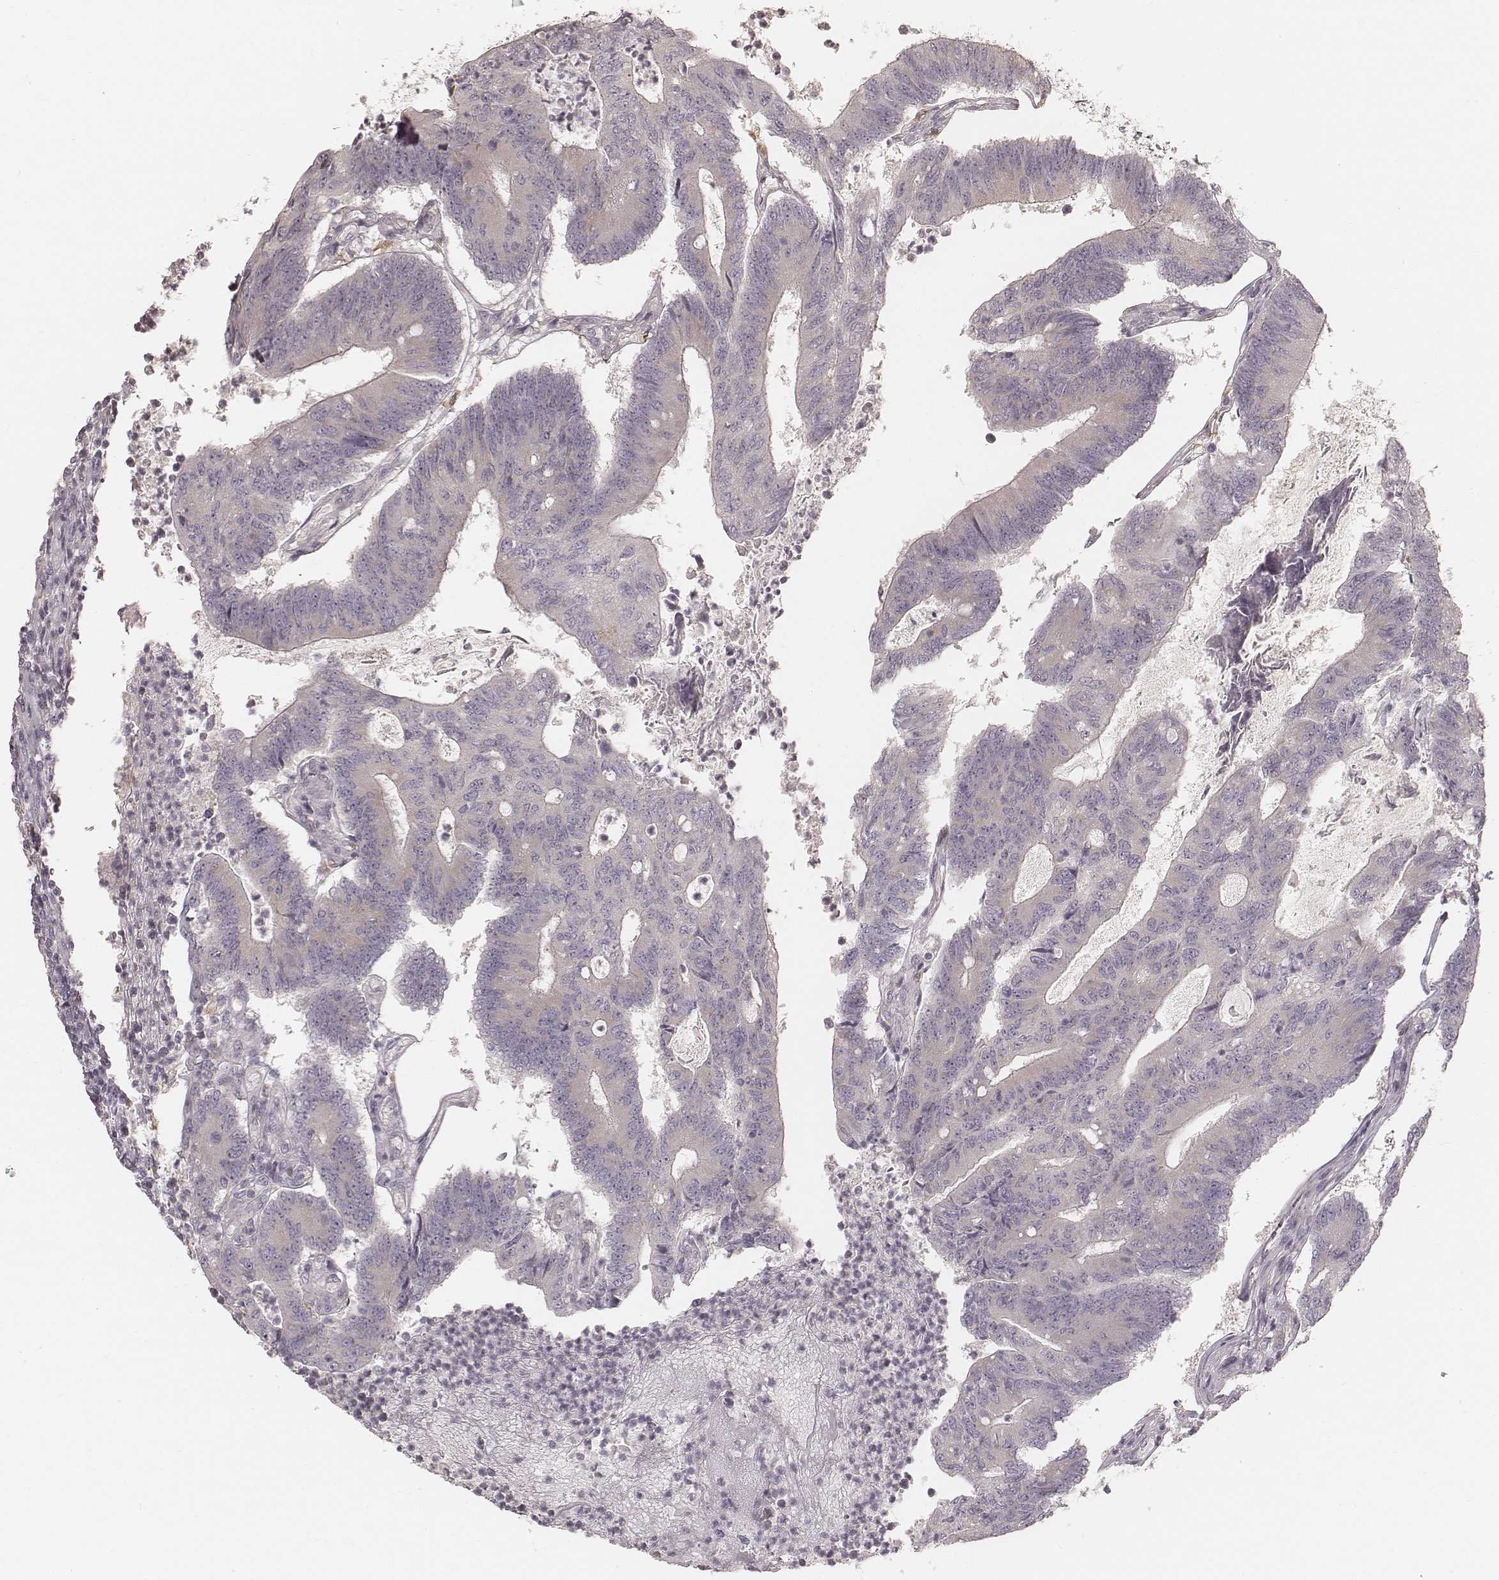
{"staining": {"intensity": "negative", "quantity": "none", "location": "none"}, "tissue": "colorectal cancer", "cell_type": "Tumor cells", "image_type": "cancer", "snomed": [{"axis": "morphology", "description": "Adenocarcinoma, NOS"}, {"axis": "topography", "description": "Colon"}], "caption": "Immunohistochemistry of colorectal cancer shows no positivity in tumor cells. (Brightfield microscopy of DAB IHC at high magnification).", "gene": "FMNL2", "patient": {"sex": "female", "age": 70}}